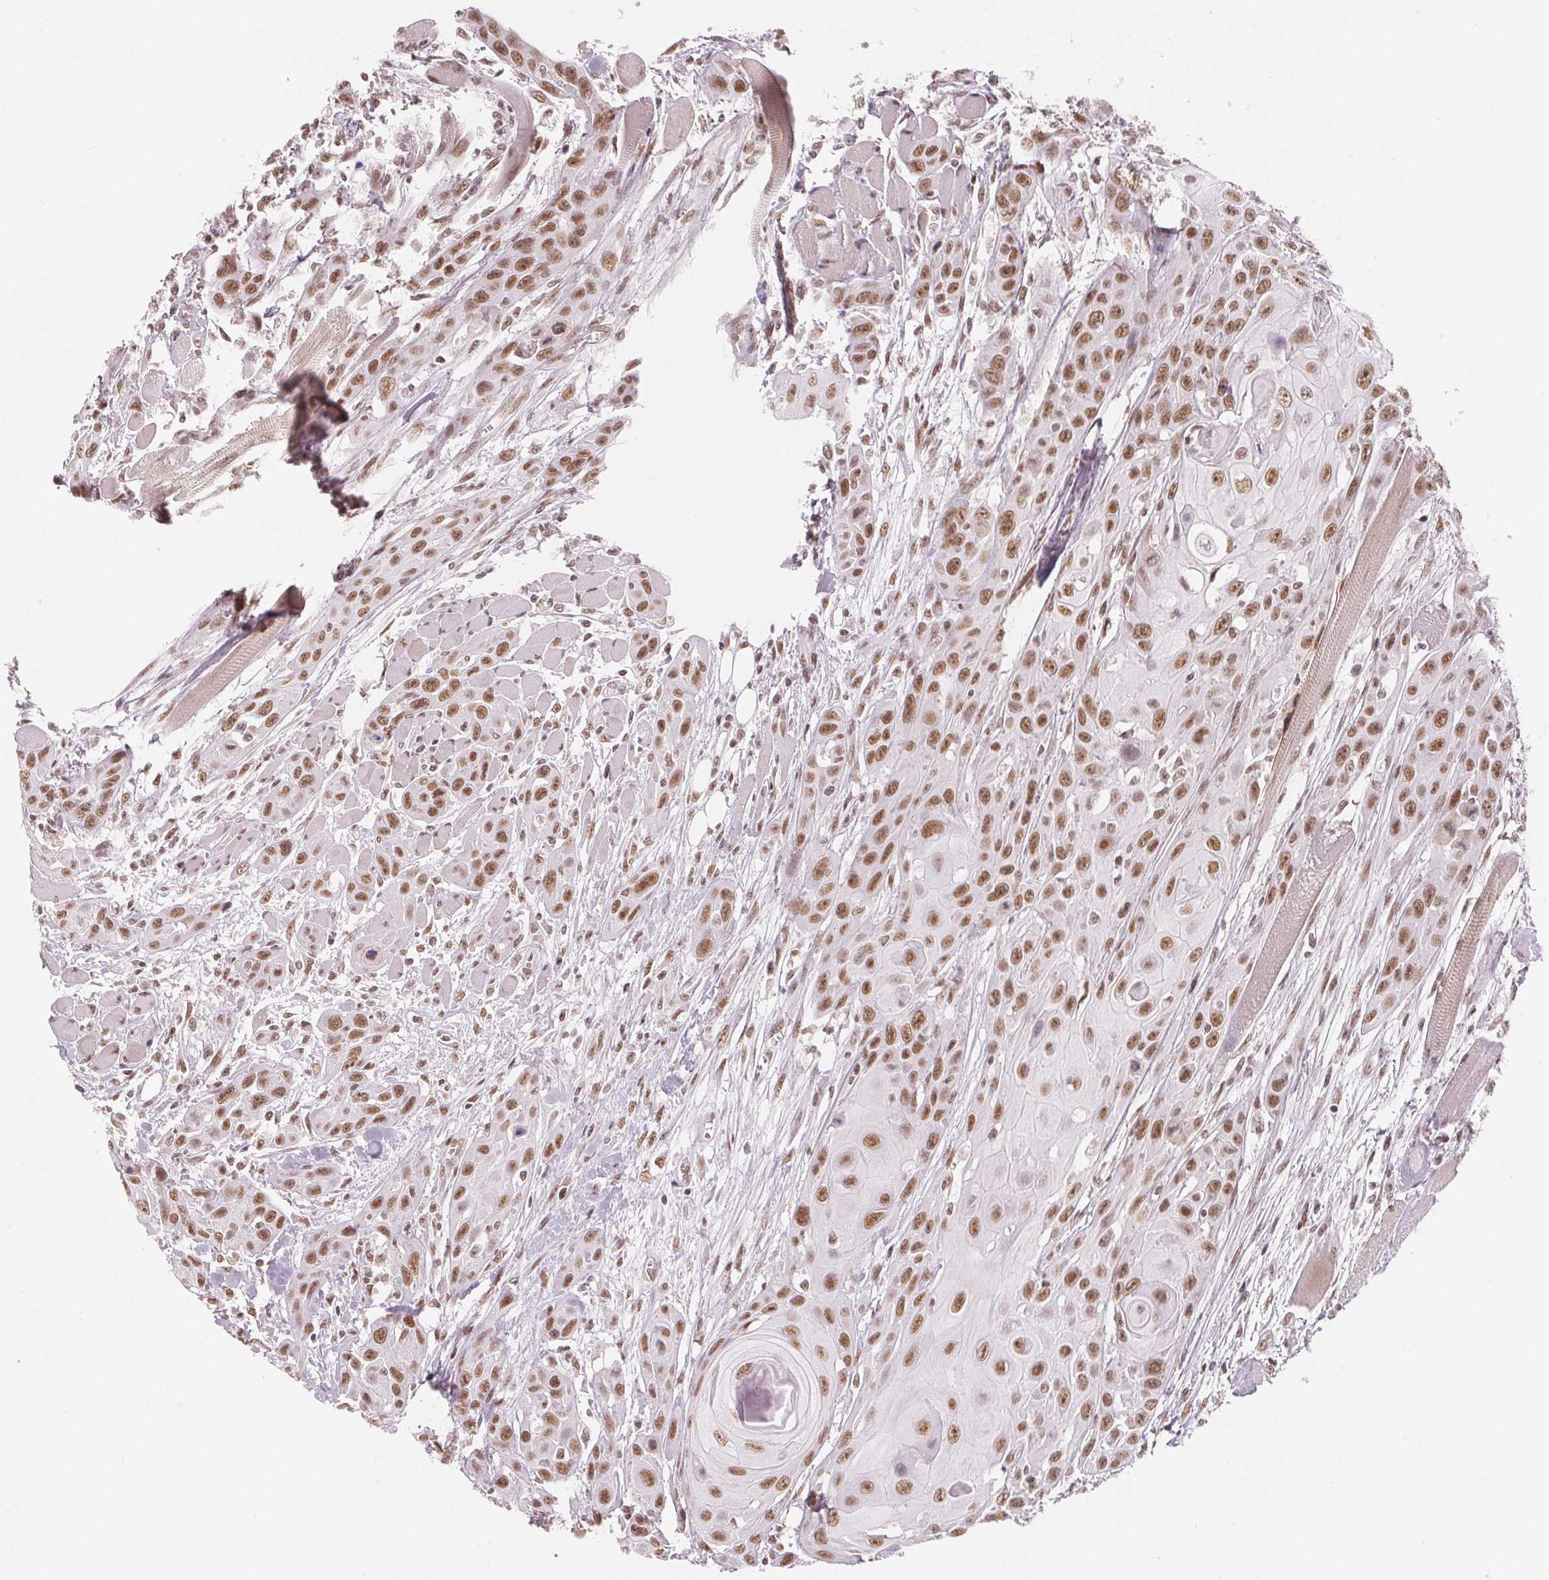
{"staining": {"intensity": "moderate", "quantity": ">75%", "location": "nuclear"}, "tissue": "head and neck cancer", "cell_type": "Tumor cells", "image_type": "cancer", "snomed": [{"axis": "morphology", "description": "Squamous cell carcinoma, NOS"}, {"axis": "topography", "description": "Head-Neck"}], "caption": "Protein expression analysis of head and neck squamous cell carcinoma exhibits moderate nuclear expression in about >75% of tumor cells.", "gene": "NXF3", "patient": {"sex": "female", "age": 80}}